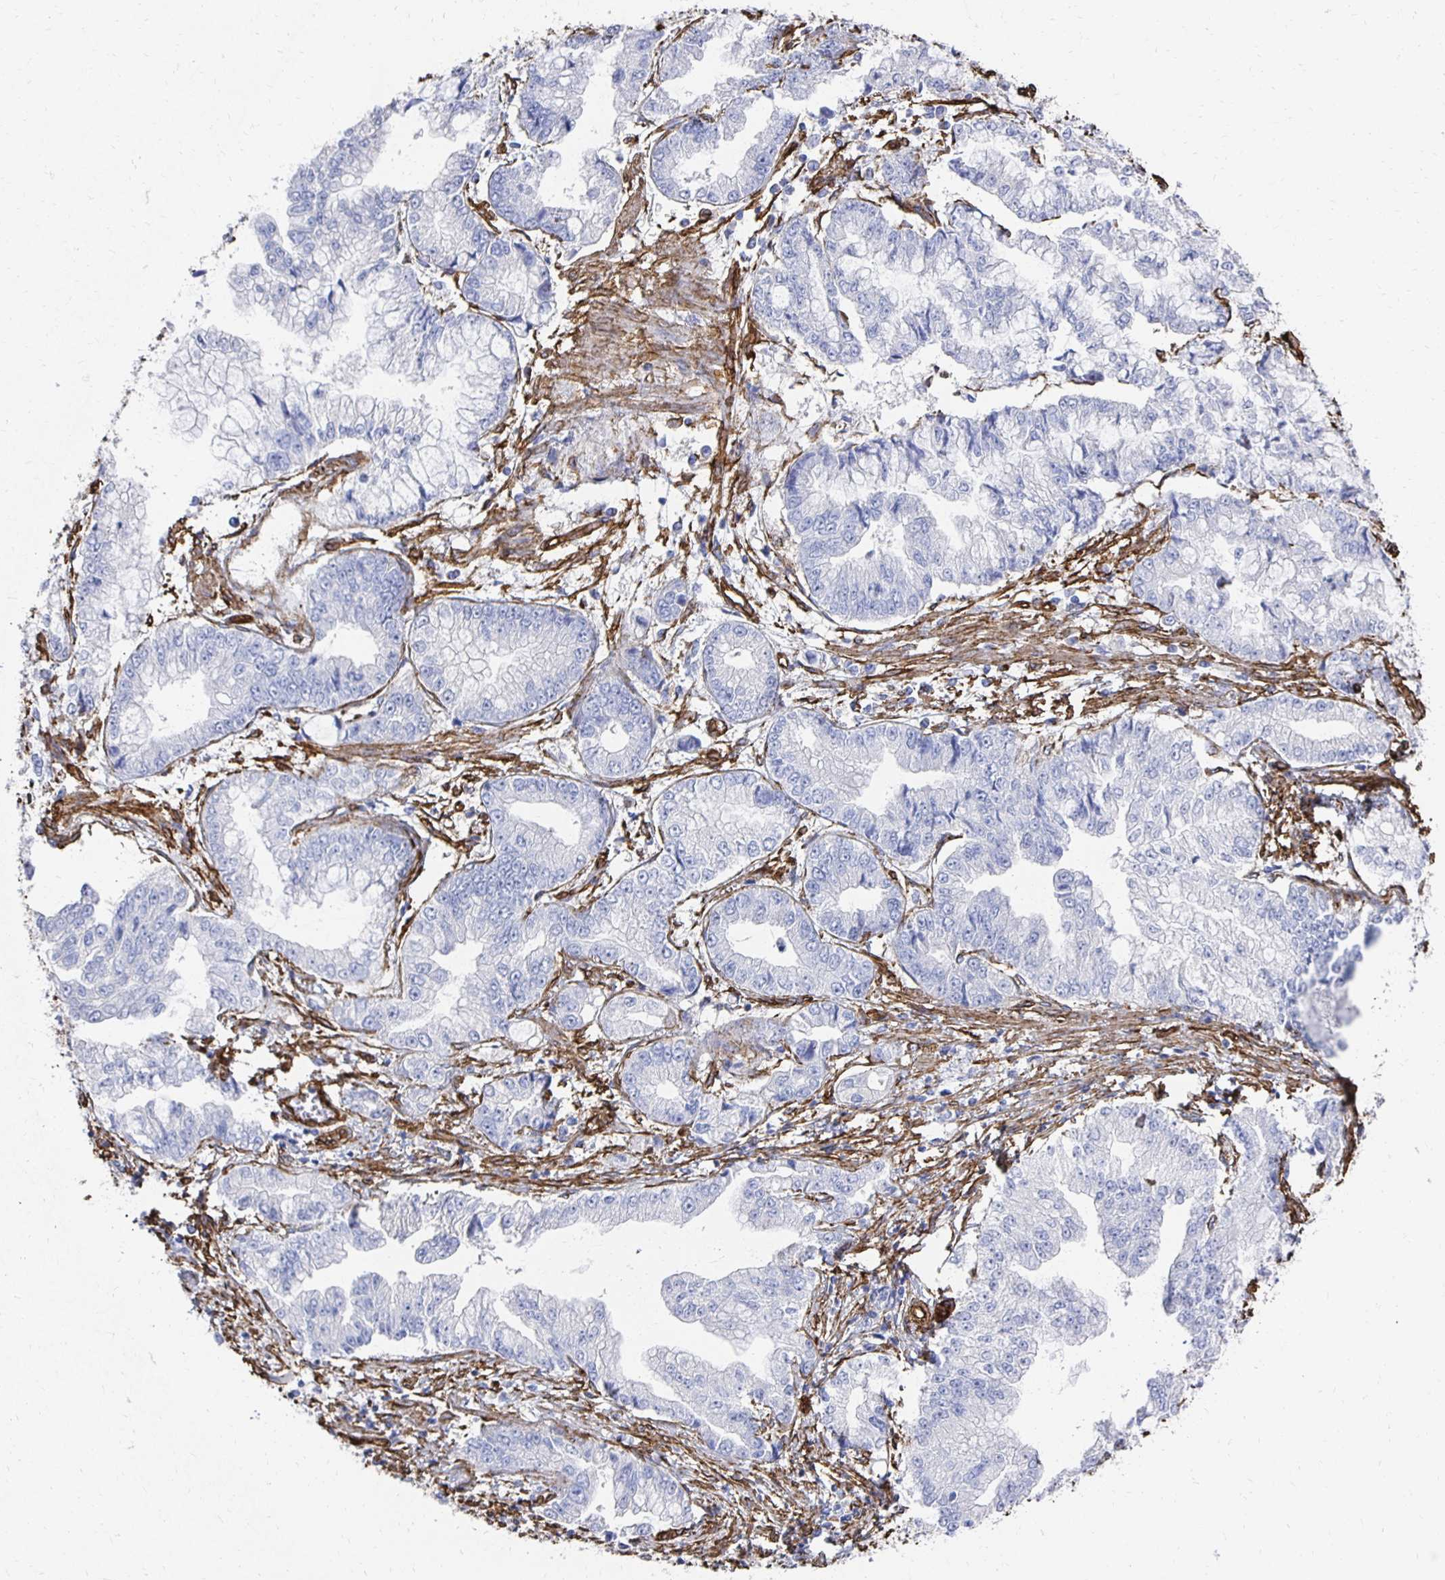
{"staining": {"intensity": "negative", "quantity": "none", "location": "none"}, "tissue": "stomach cancer", "cell_type": "Tumor cells", "image_type": "cancer", "snomed": [{"axis": "morphology", "description": "Adenocarcinoma, NOS"}, {"axis": "topography", "description": "Stomach, upper"}], "caption": "Protein analysis of adenocarcinoma (stomach) reveals no significant positivity in tumor cells.", "gene": "VIPR2", "patient": {"sex": "female", "age": 74}}